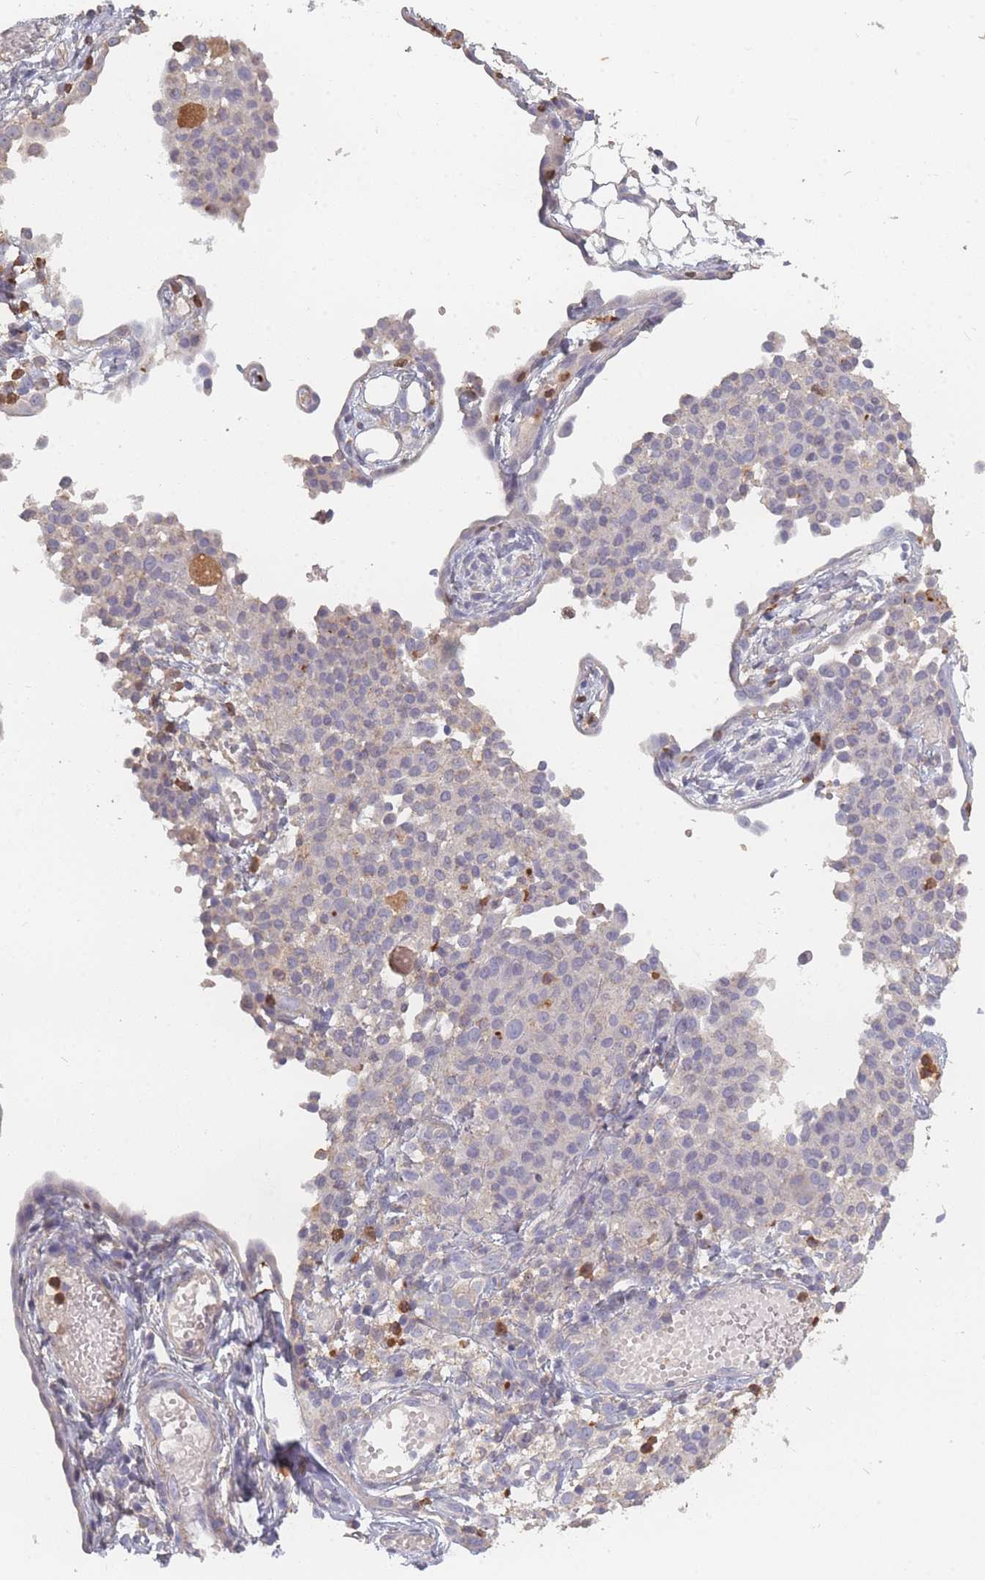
{"staining": {"intensity": "negative", "quantity": "none", "location": "none"}, "tissue": "ovarian cancer", "cell_type": "Tumor cells", "image_type": "cancer", "snomed": [{"axis": "morphology", "description": "Carcinoma, endometroid"}, {"axis": "topography", "description": "Ovary"}], "caption": "Tumor cells are negative for brown protein staining in endometroid carcinoma (ovarian). (DAB immunohistochemistry (IHC) with hematoxylin counter stain).", "gene": "BST1", "patient": {"sex": "female", "age": 42}}